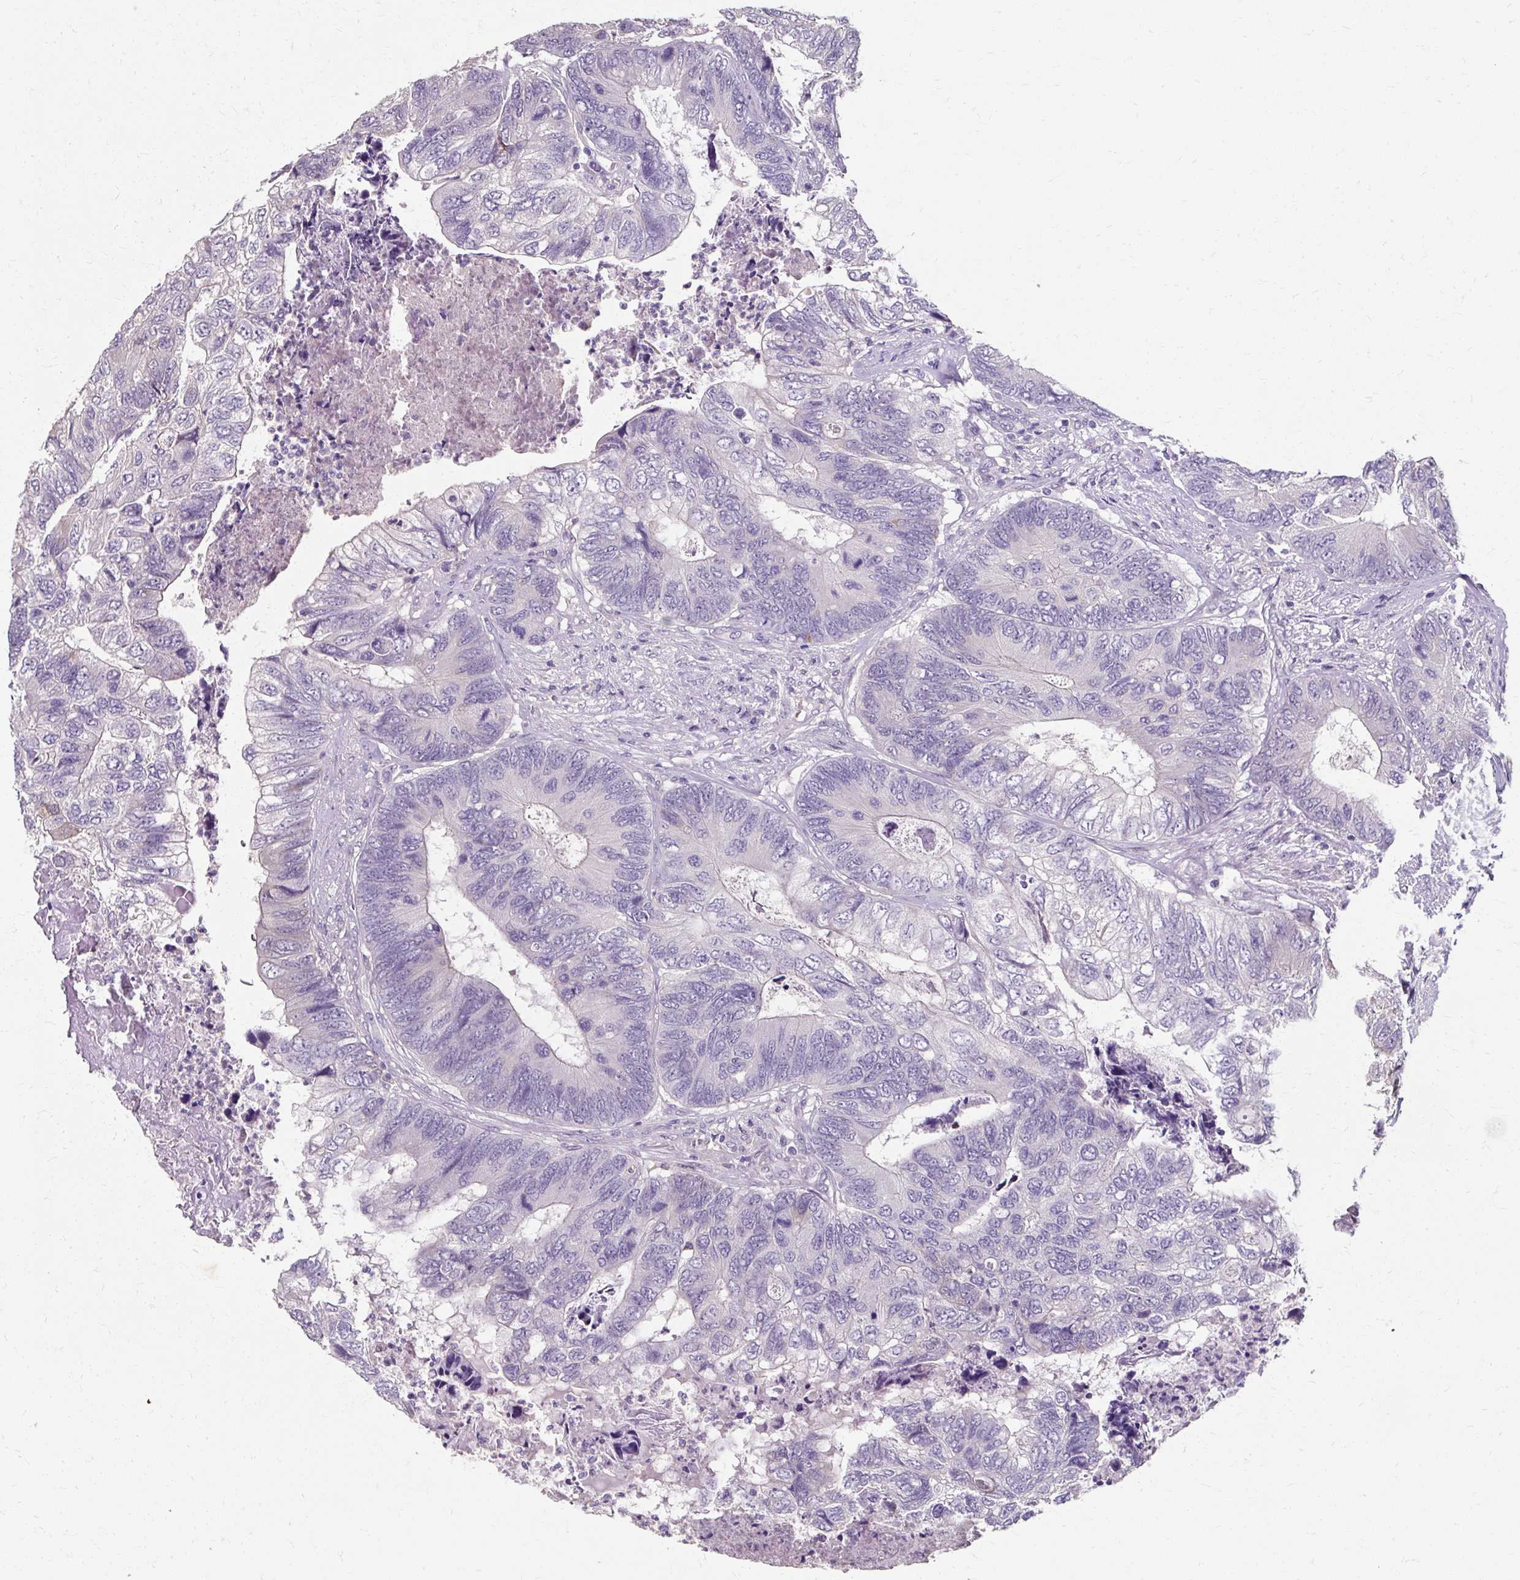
{"staining": {"intensity": "negative", "quantity": "none", "location": "none"}, "tissue": "colorectal cancer", "cell_type": "Tumor cells", "image_type": "cancer", "snomed": [{"axis": "morphology", "description": "Adenocarcinoma, NOS"}, {"axis": "topography", "description": "Colon"}], "caption": "DAB (3,3'-diaminobenzidine) immunohistochemical staining of human colorectal cancer (adenocarcinoma) reveals no significant expression in tumor cells. (Brightfield microscopy of DAB IHC at high magnification).", "gene": "KLHL24", "patient": {"sex": "female", "age": 67}}